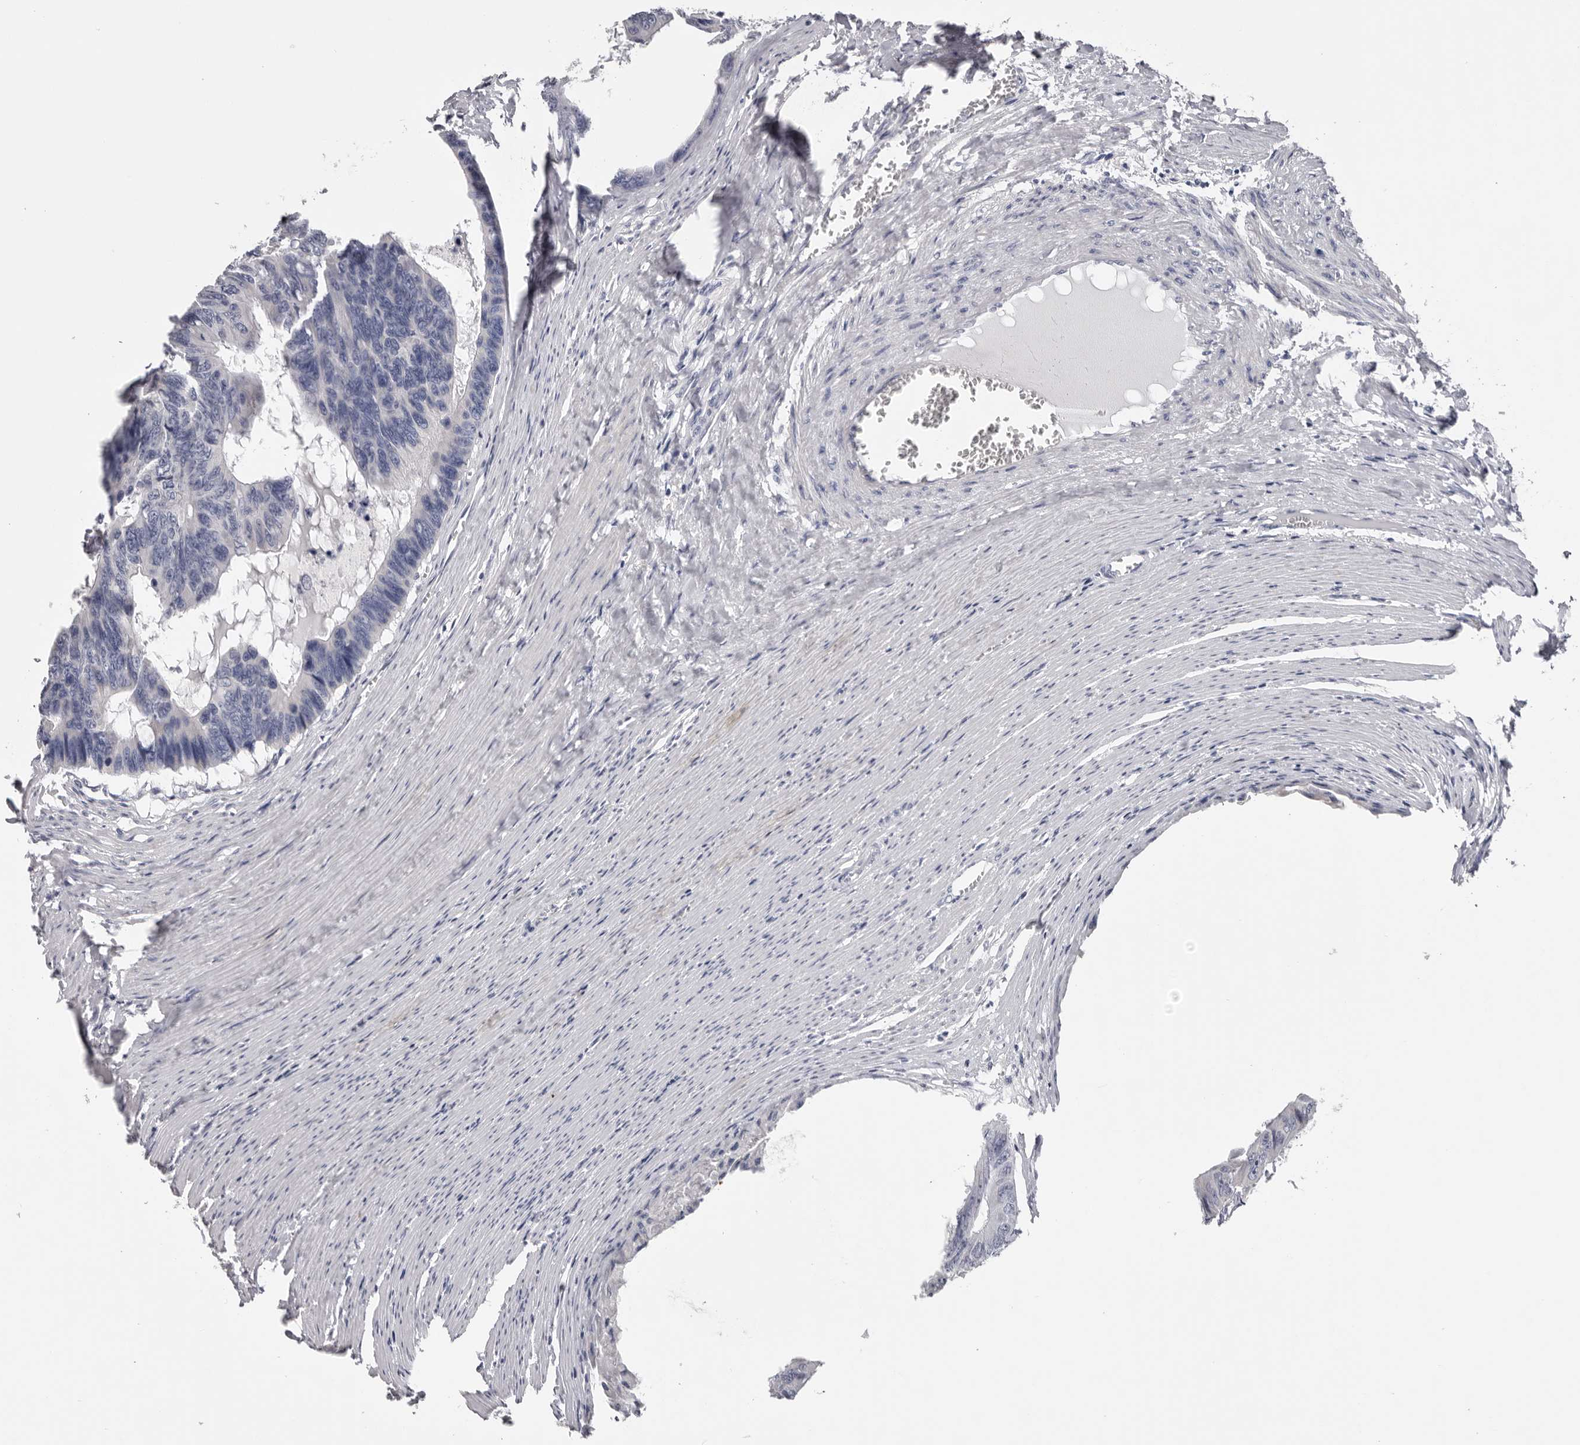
{"staining": {"intensity": "negative", "quantity": "none", "location": "none"}, "tissue": "colorectal cancer", "cell_type": "Tumor cells", "image_type": "cancer", "snomed": [{"axis": "morphology", "description": "Adenocarcinoma, NOS"}, {"axis": "topography", "description": "Colon"}], "caption": "The photomicrograph reveals no significant expression in tumor cells of colorectal cancer.", "gene": "TNR", "patient": {"sex": "female", "age": 55}}